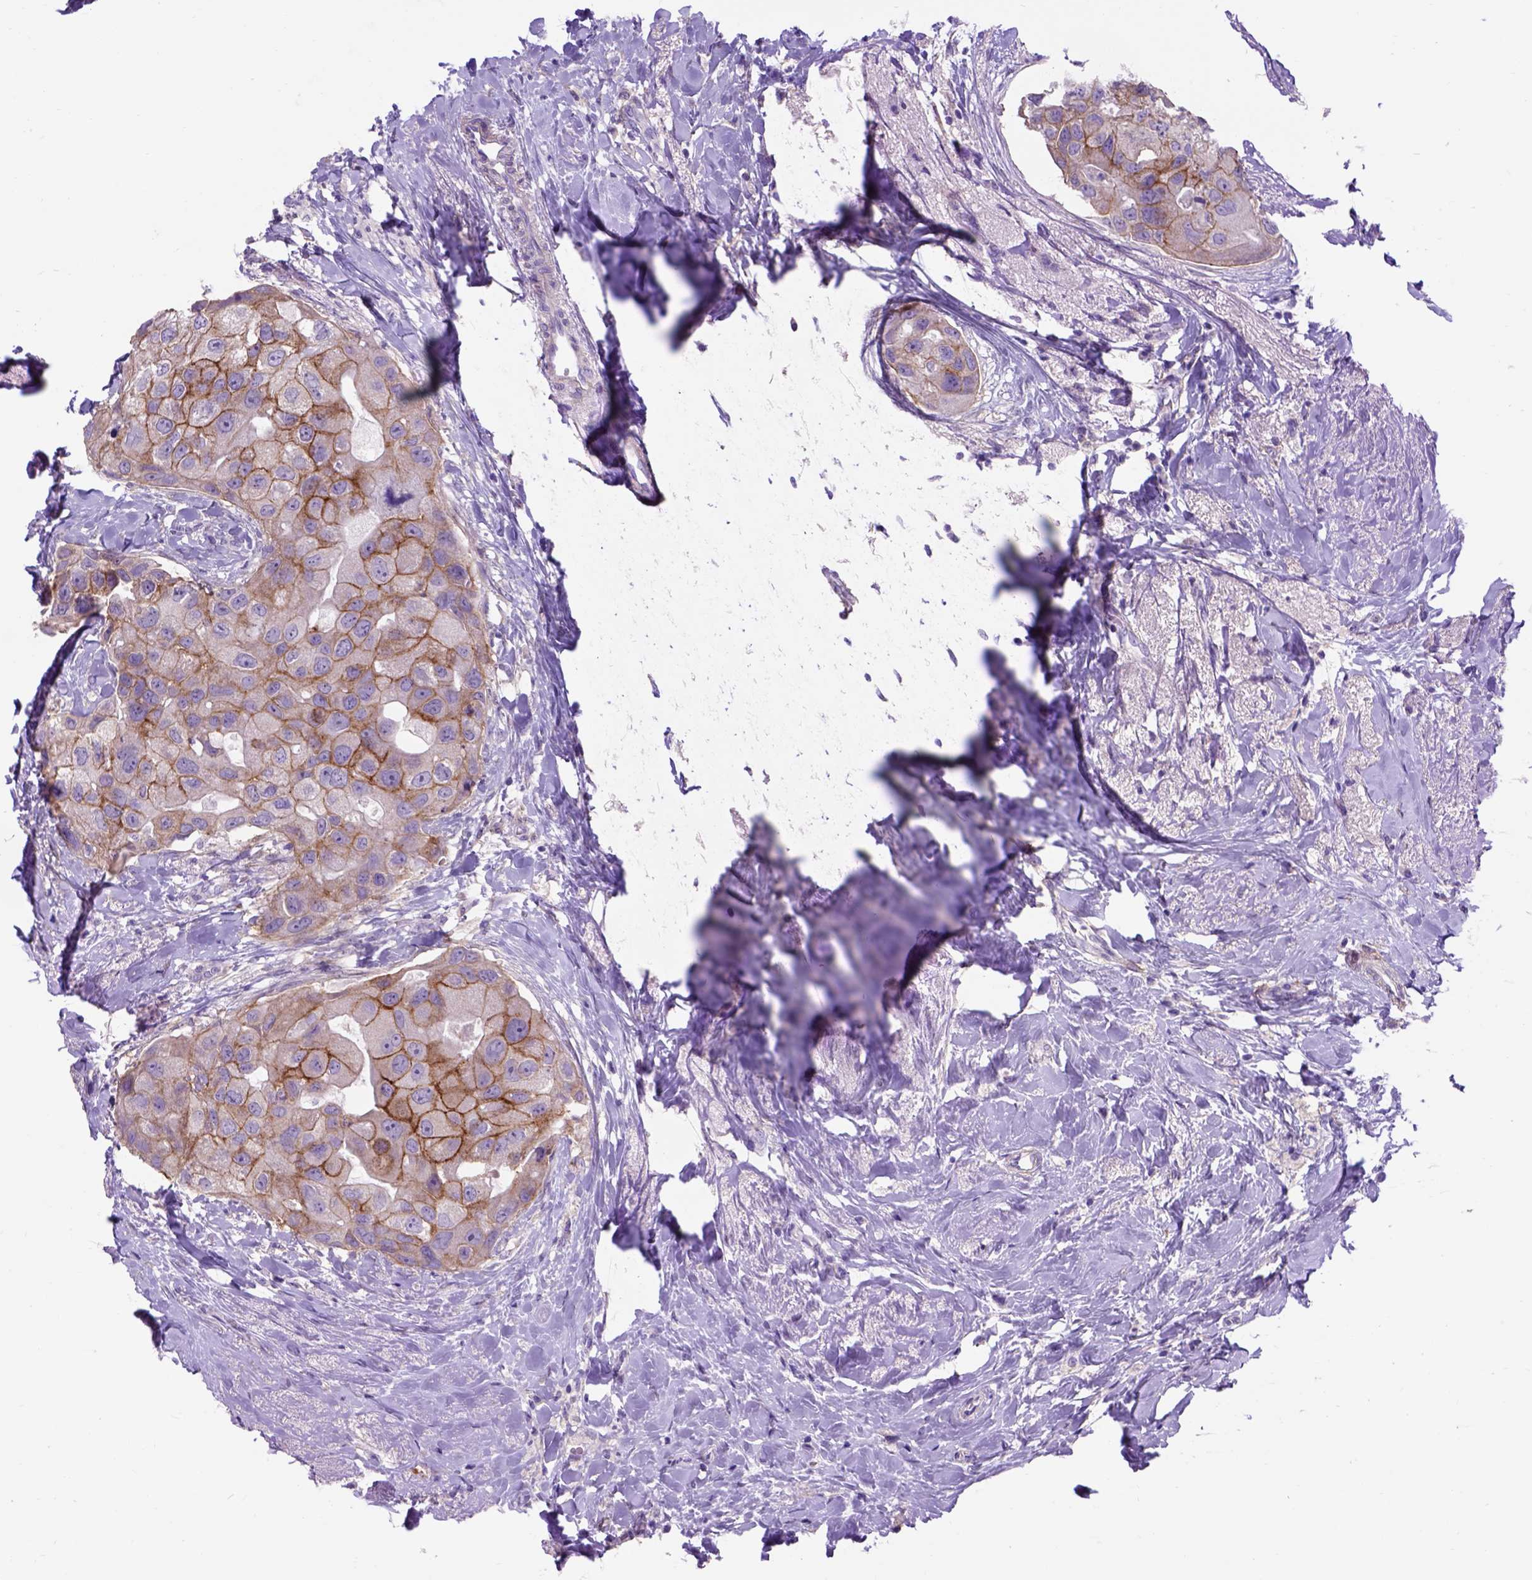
{"staining": {"intensity": "moderate", "quantity": "<25%", "location": "cytoplasmic/membranous"}, "tissue": "breast cancer", "cell_type": "Tumor cells", "image_type": "cancer", "snomed": [{"axis": "morphology", "description": "Duct carcinoma"}, {"axis": "topography", "description": "Breast"}], "caption": "Intraductal carcinoma (breast) was stained to show a protein in brown. There is low levels of moderate cytoplasmic/membranous positivity in approximately <25% of tumor cells.", "gene": "EGFR", "patient": {"sex": "female", "age": 43}}